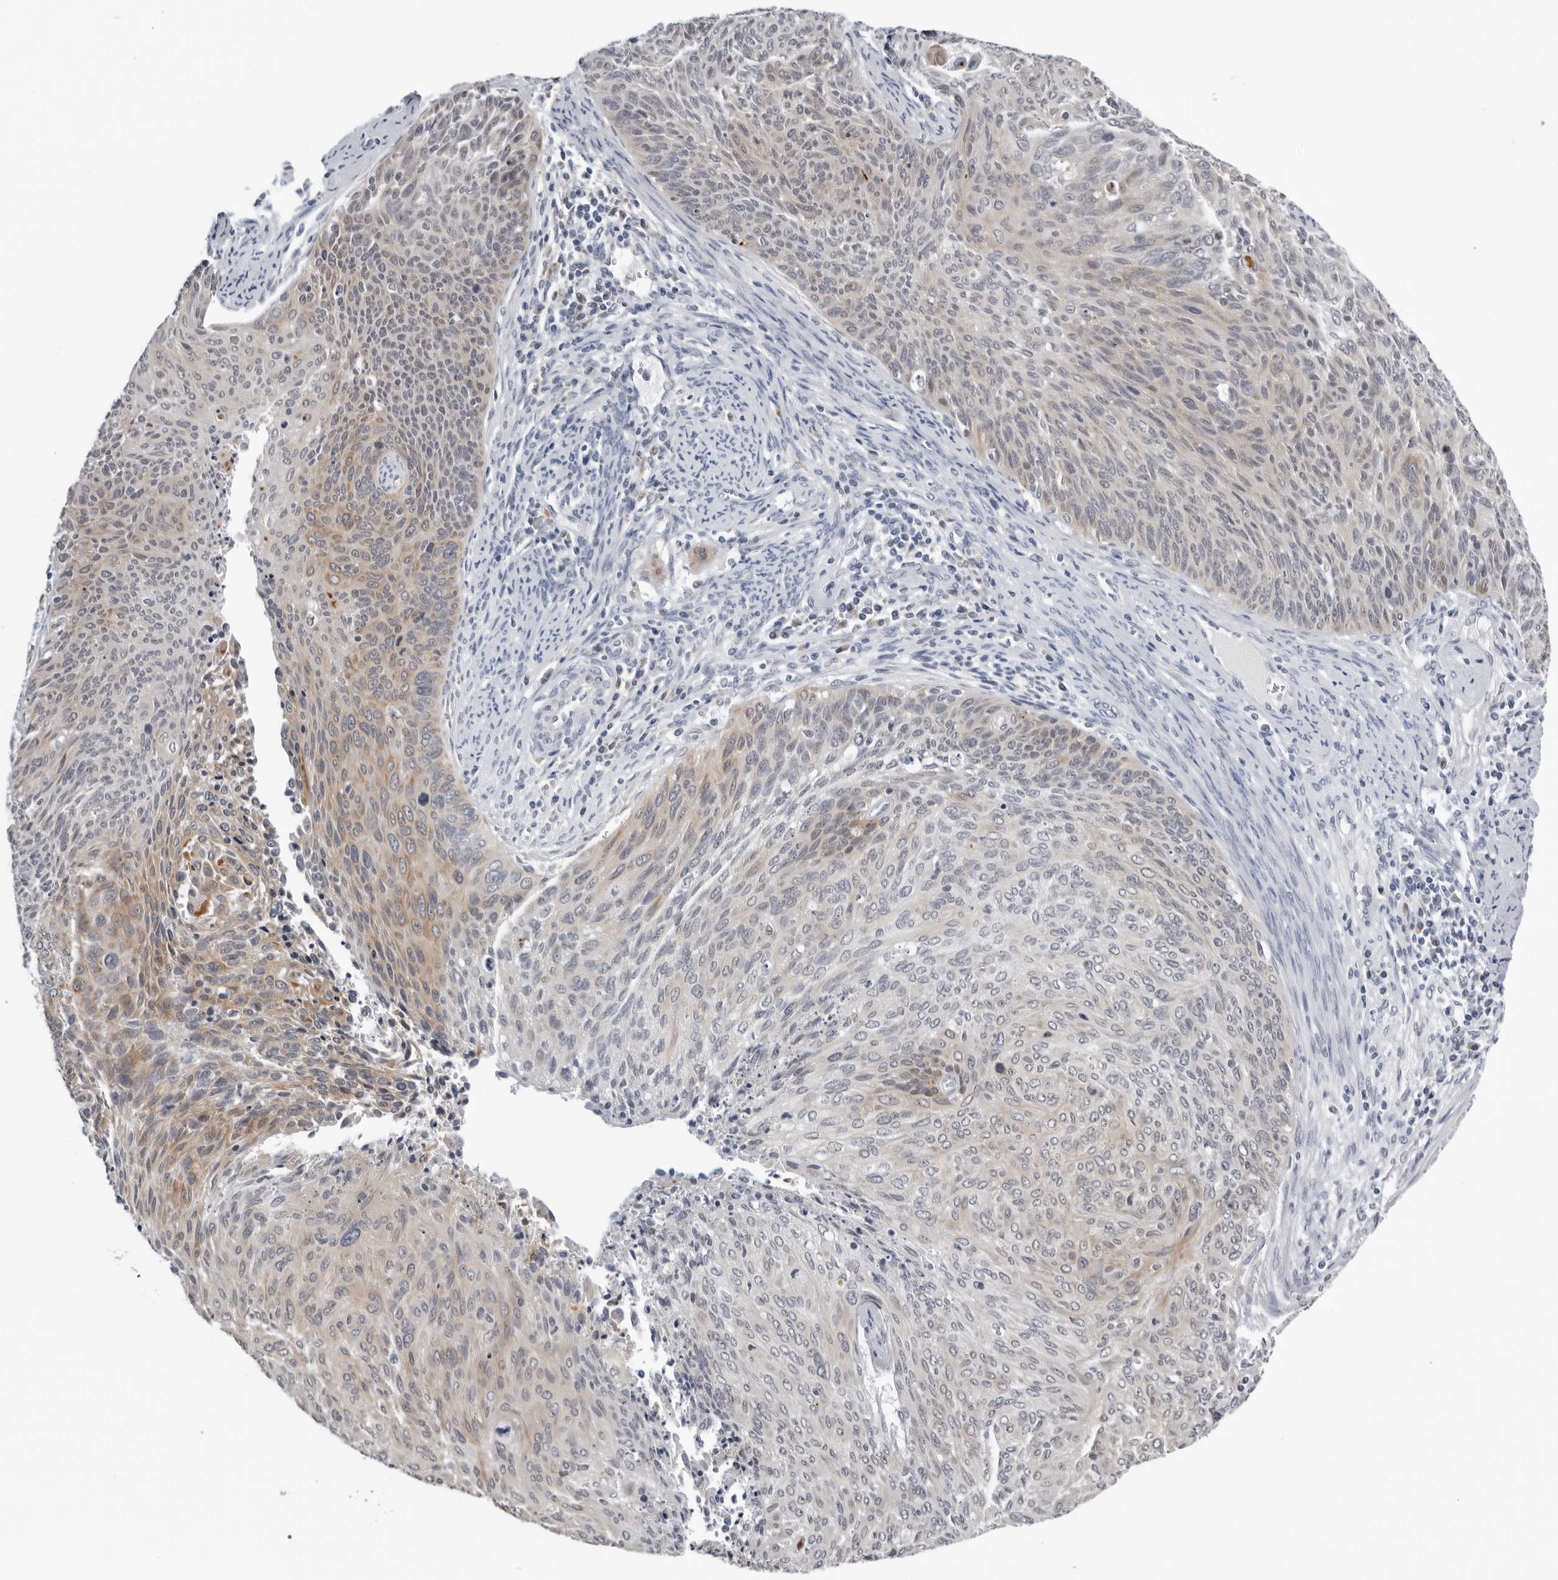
{"staining": {"intensity": "weak", "quantity": "25%-75%", "location": "cytoplasmic/membranous"}, "tissue": "cervical cancer", "cell_type": "Tumor cells", "image_type": "cancer", "snomed": [{"axis": "morphology", "description": "Squamous cell carcinoma, NOS"}, {"axis": "topography", "description": "Cervix"}], "caption": "A micrograph of human cervical squamous cell carcinoma stained for a protein exhibits weak cytoplasmic/membranous brown staining in tumor cells. Nuclei are stained in blue.", "gene": "CPT2", "patient": {"sex": "female", "age": 55}}